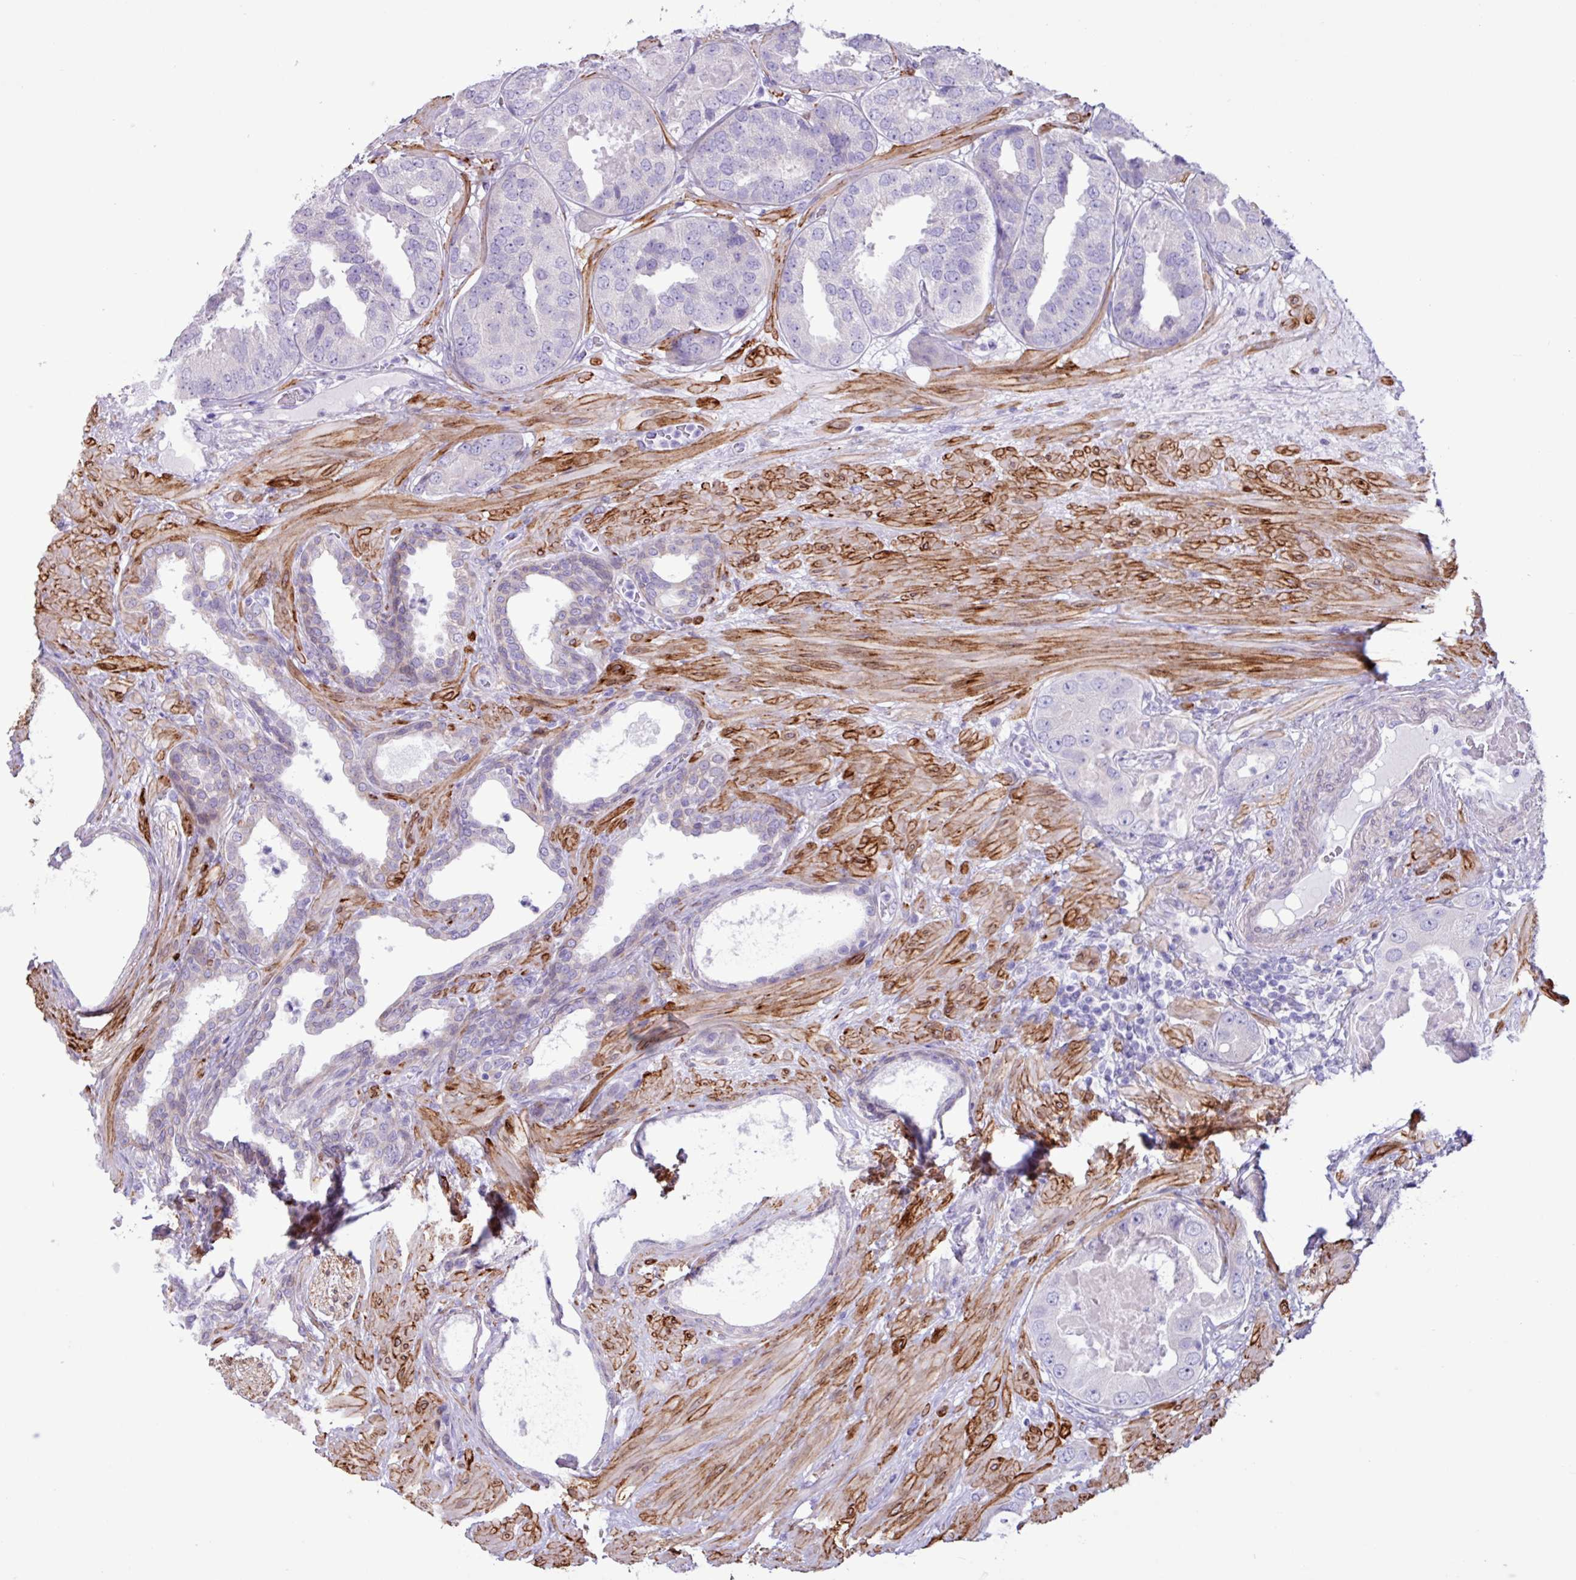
{"staining": {"intensity": "negative", "quantity": "none", "location": "none"}, "tissue": "prostate cancer", "cell_type": "Tumor cells", "image_type": "cancer", "snomed": [{"axis": "morphology", "description": "Adenocarcinoma, High grade"}, {"axis": "topography", "description": "Prostate"}], "caption": "DAB immunohistochemical staining of human high-grade adenocarcinoma (prostate) demonstrates no significant expression in tumor cells.", "gene": "SLC38A1", "patient": {"sex": "male", "age": 63}}